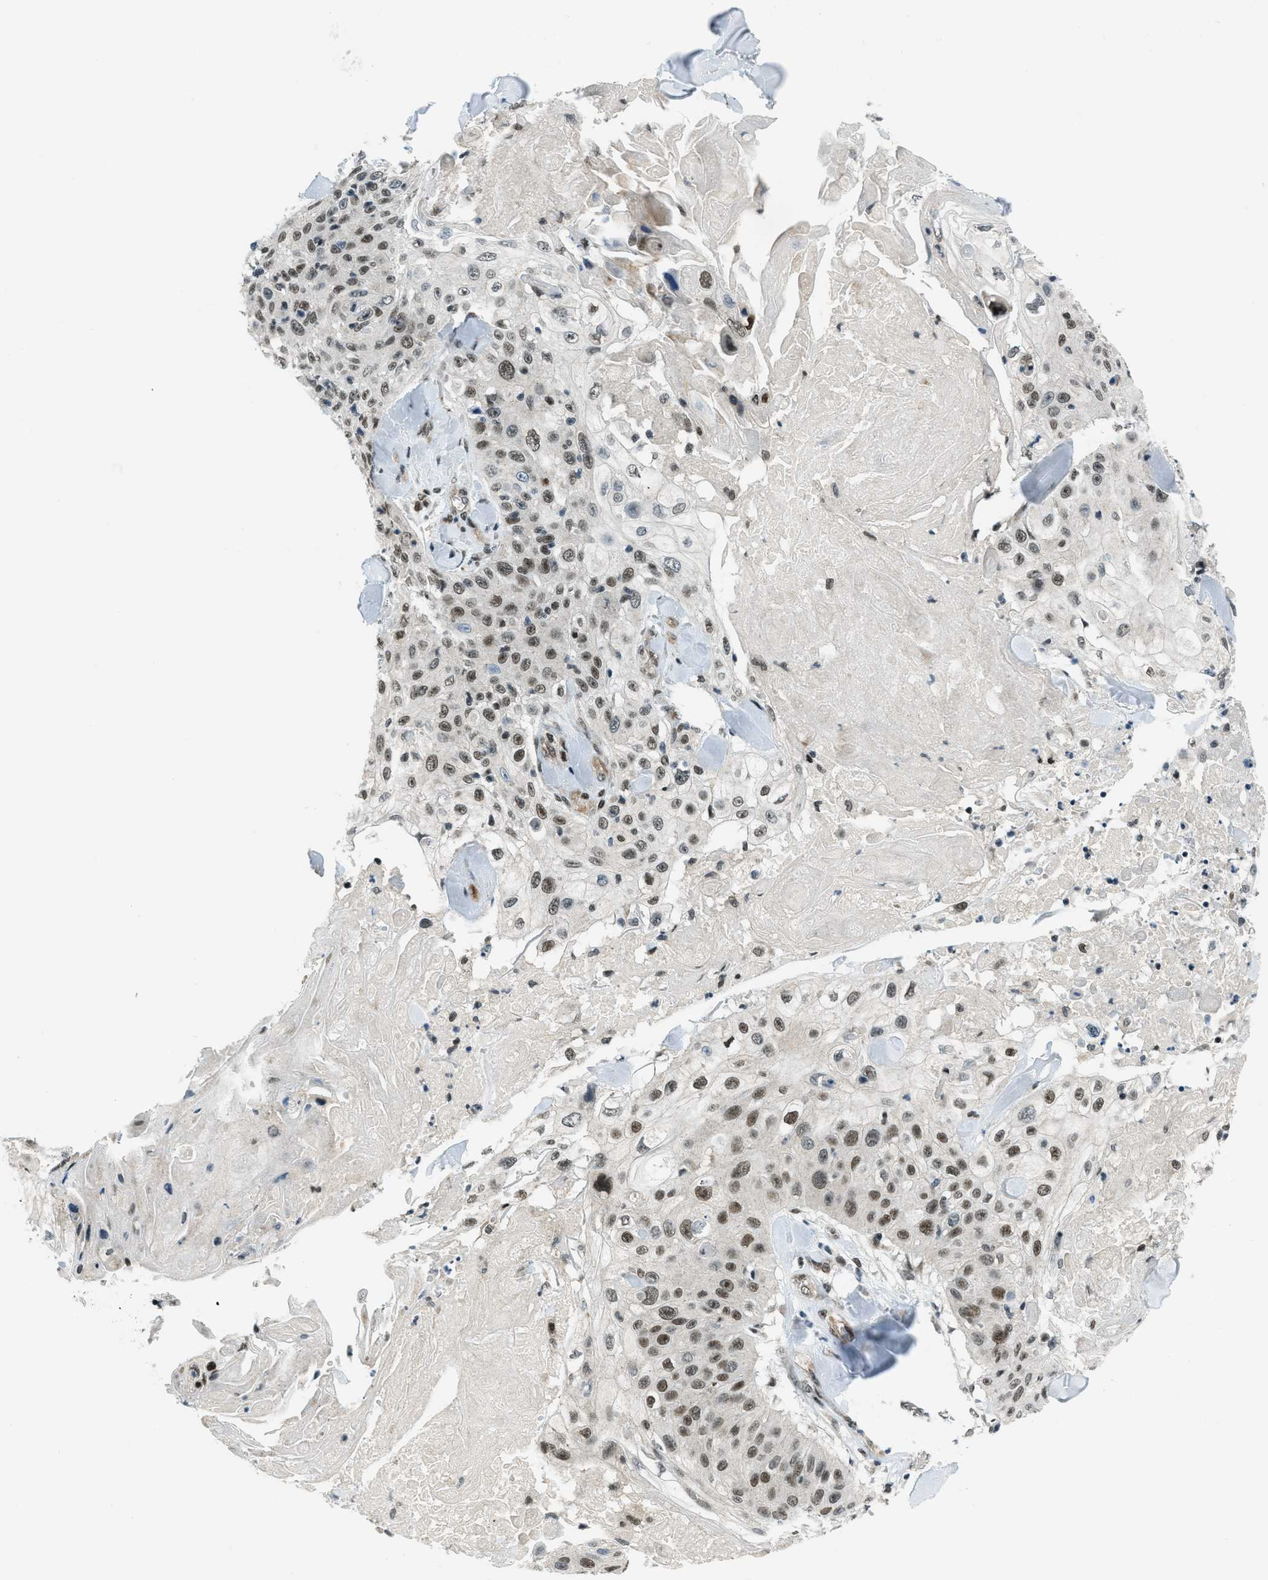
{"staining": {"intensity": "moderate", "quantity": "<25%", "location": "nuclear"}, "tissue": "skin cancer", "cell_type": "Tumor cells", "image_type": "cancer", "snomed": [{"axis": "morphology", "description": "Squamous cell carcinoma, NOS"}, {"axis": "topography", "description": "Skin"}], "caption": "Skin cancer (squamous cell carcinoma) stained with DAB immunohistochemistry demonstrates low levels of moderate nuclear staining in about <25% of tumor cells.", "gene": "KLF6", "patient": {"sex": "male", "age": 86}}